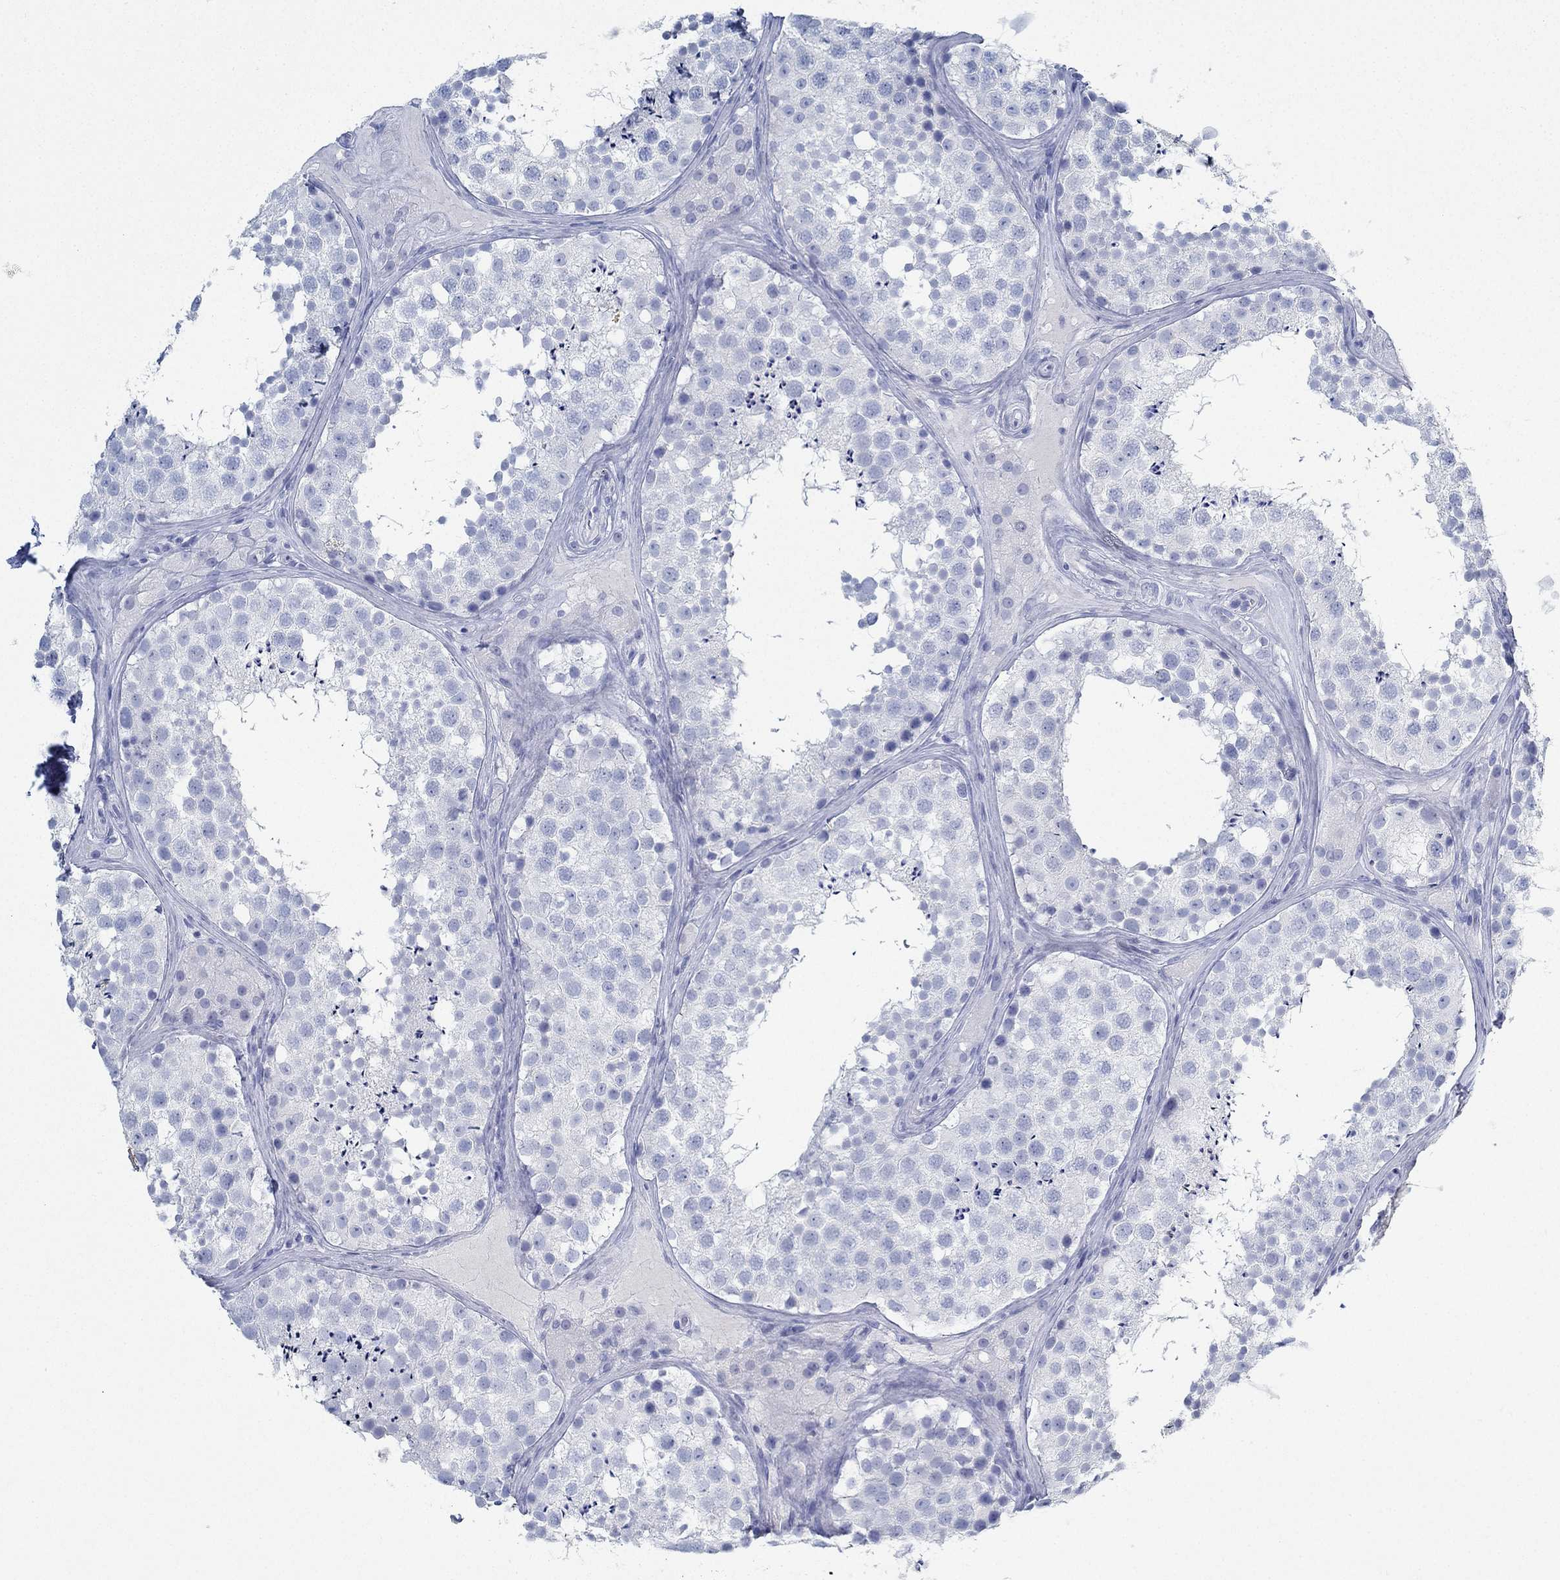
{"staining": {"intensity": "negative", "quantity": "none", "location": "none"}, "tissue": "testis", "cell_type": "Cells in seminiferous ducts", "image_type": "normal", "snomed": [{"axis": "morphology", "description": "Normal tissue, NOS"}, {"axis": "topography", "description": "Testis"}], "caption": "Immunohistochemistry (IHC) micrograph of normal testis stained for a protein (brown), which exhibits no positivity in cells in seminiferous ducts.", "gene": "PAX9", "patient": {"sex": "male", "age": 41}}